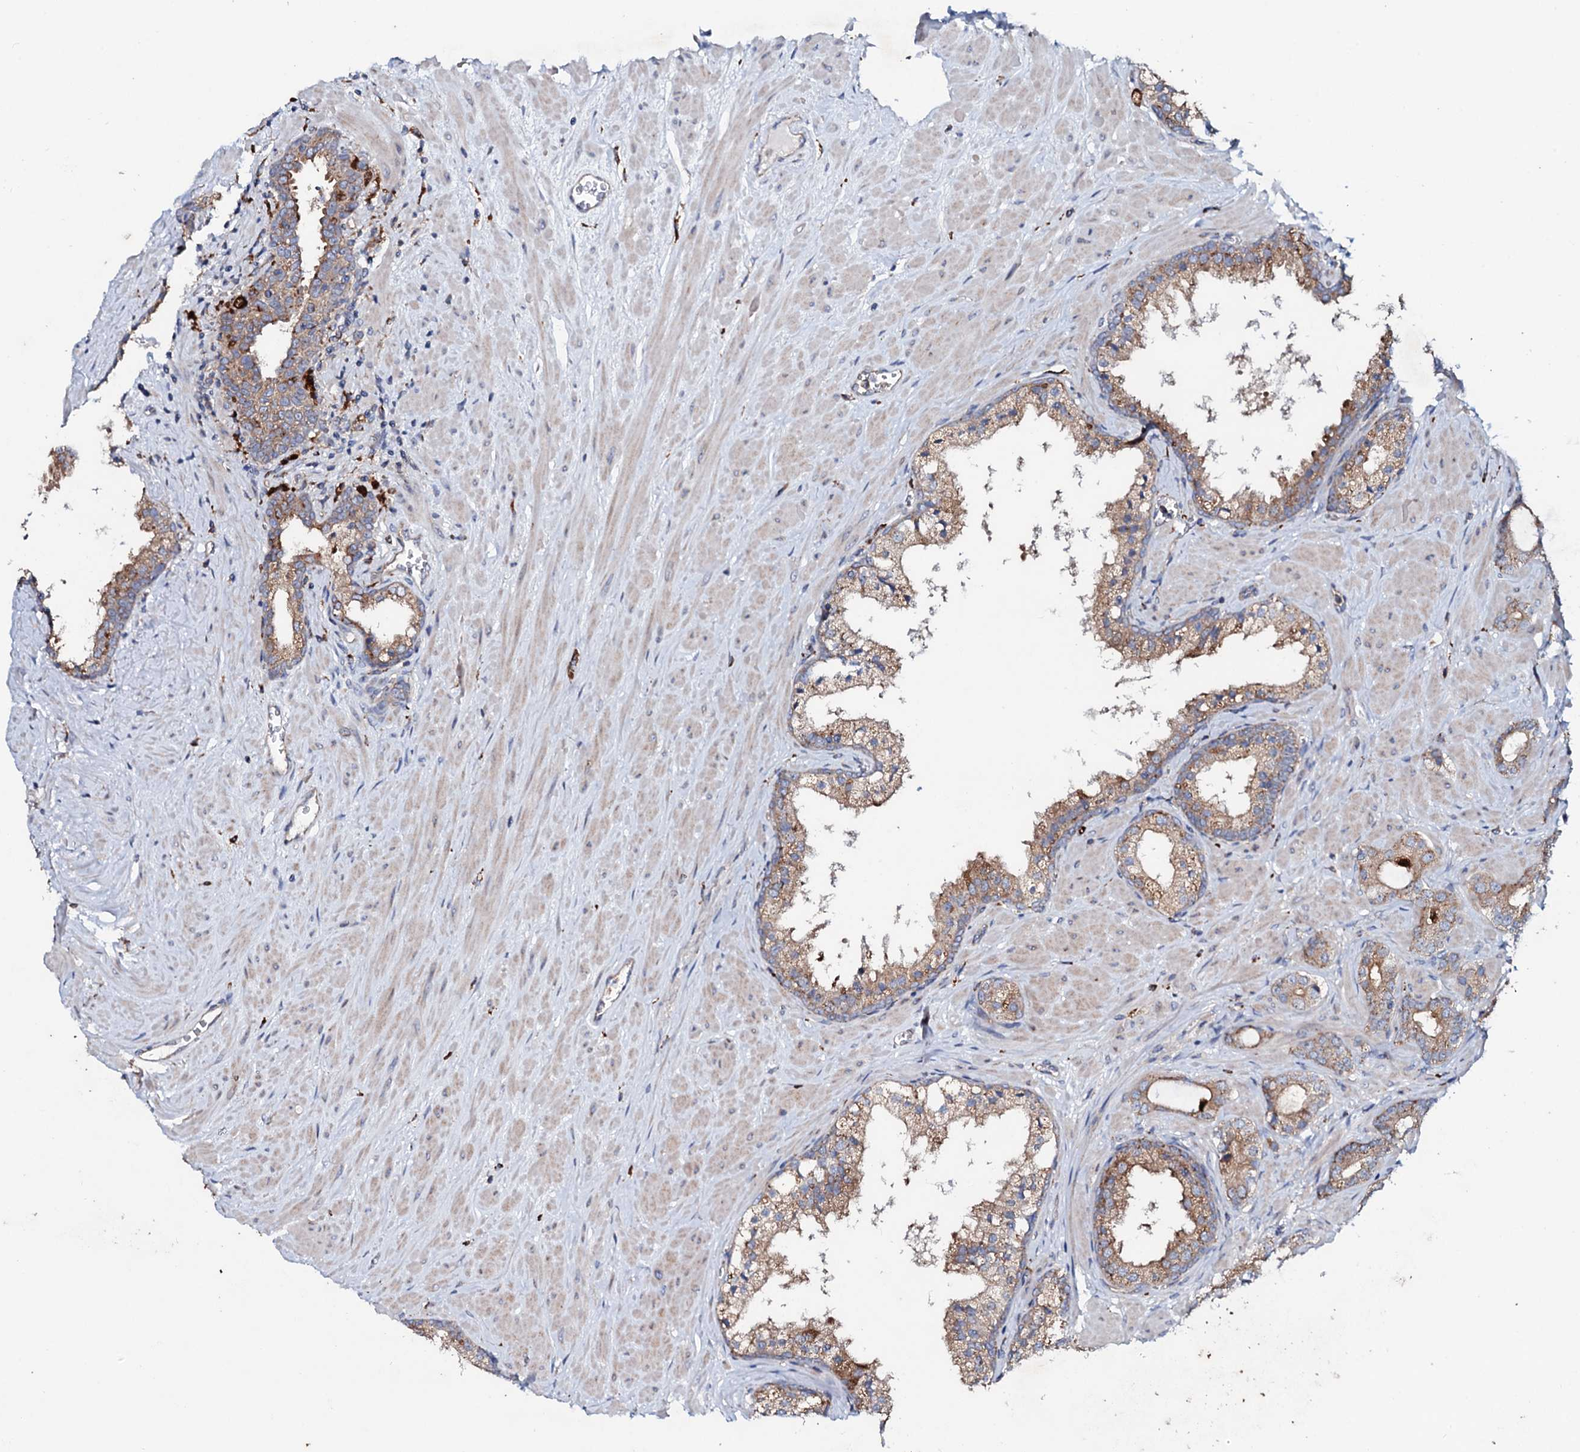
{"staining": {"intensity": "moderate", "quantity": ">75%", "location": "cytoplasmic/membranous"}, "tissue": "prostate cancer", "cell_type": "Tumor cells", "image_type": "cancer", "snomed": [{"axis": "morphology", "description": "Adenocarcinoma, High grade"}, {"axis": "topography", "description": "Prostate"}], "caption": "Adenocarcinoma (high-grade) (prostate) stained with a brown dye shows moderate cytoplasmic/membranous positive staining in about >75% of tumor cells.", "gene": "P2RX4", "patient": {"sex": "male", "age": 64}}